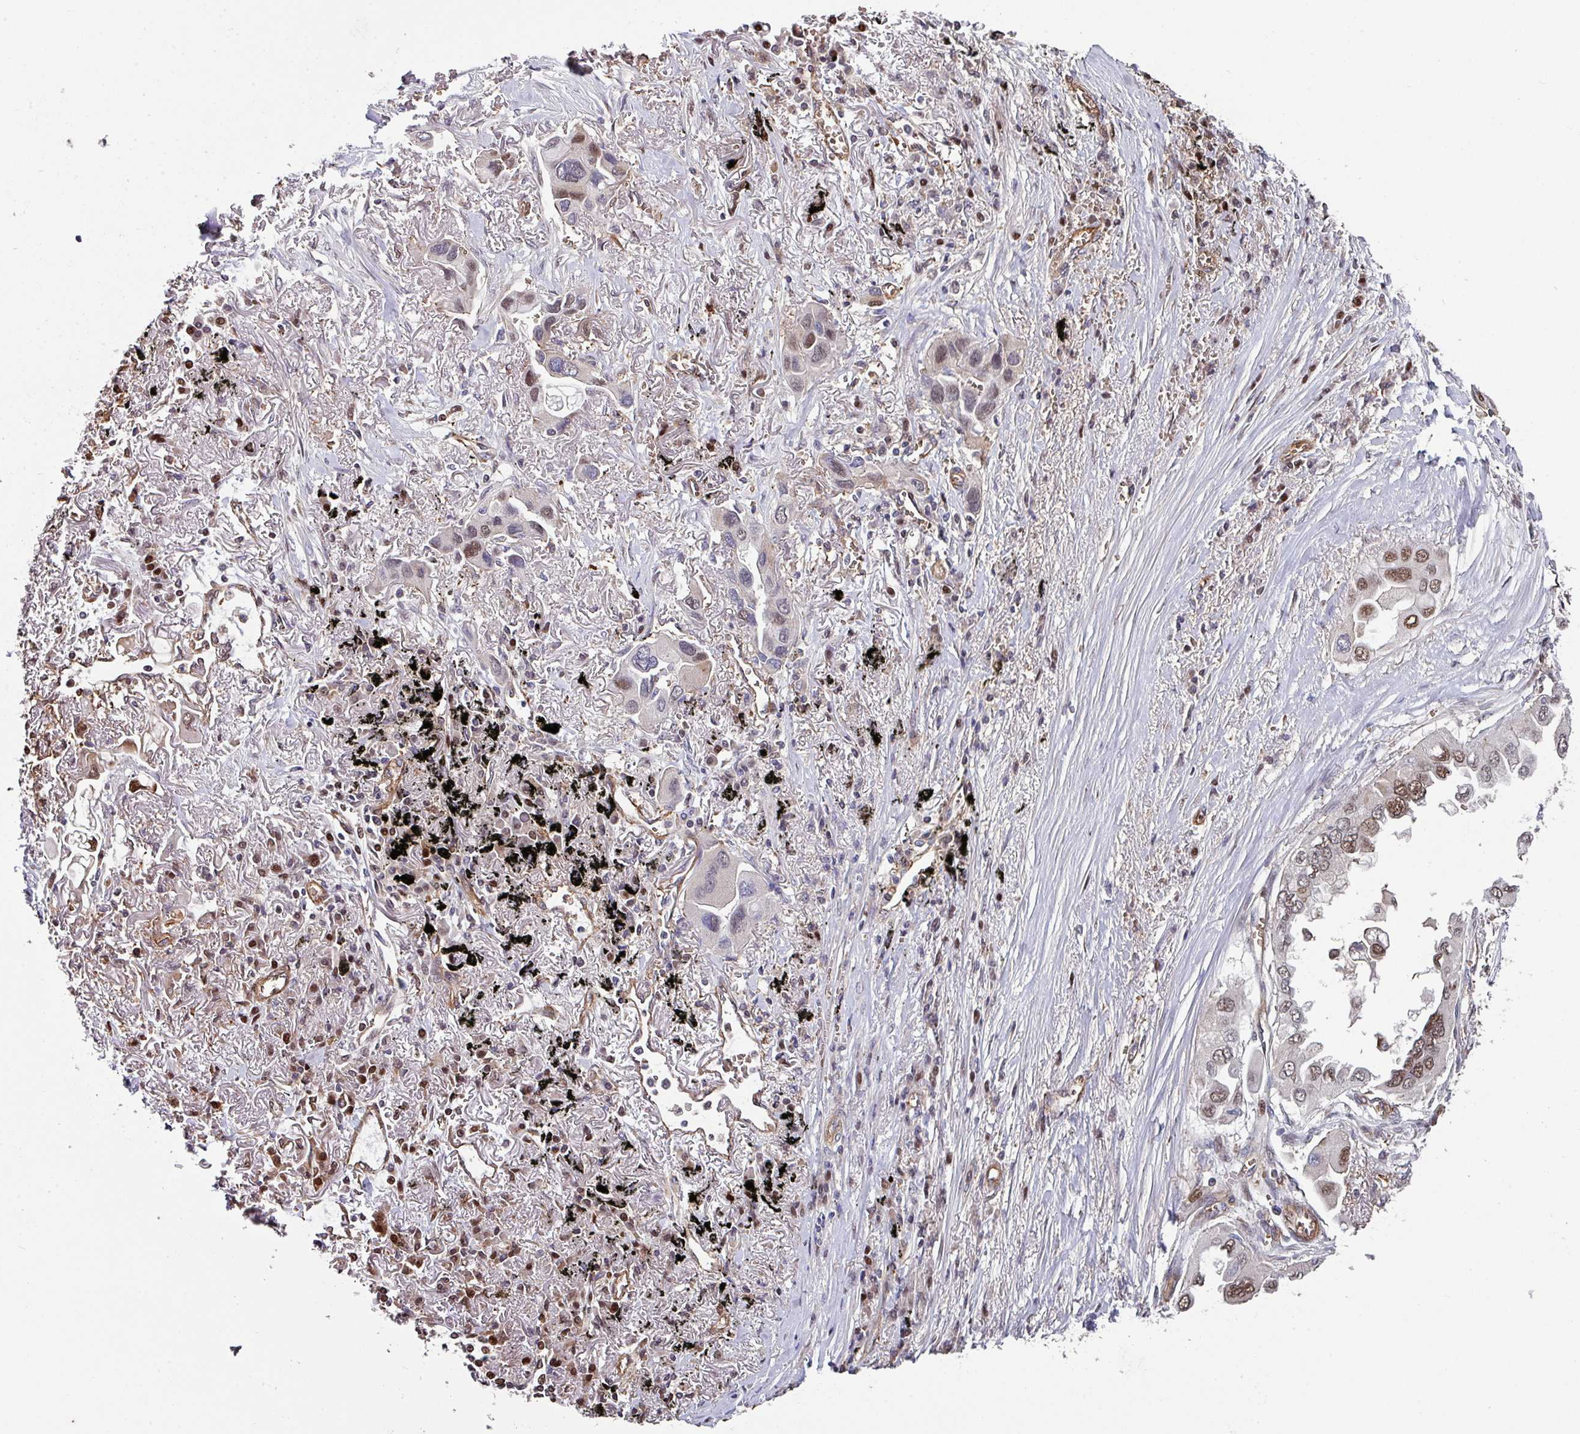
{"staining": {"intensity": "moderate", "quantity": "25%-75%", "location": "nuclear"}, "tissue": "lung cancer", "cell_type": "Tumor cells", "image_type": "cancer", "snomed": [{"axis": "morphology", "description": "Adenocarcinoma, NOS"}, {"axis": "topography", "description": "Lung"}], "caption": "A medium amount of moderate nuclear staining is appreciated in about 25%-75% of tumor cells in adenocarcinoma (lung) tissue.", "gene": "ANO9", "patient": {"sex": "female", "age": 76}}